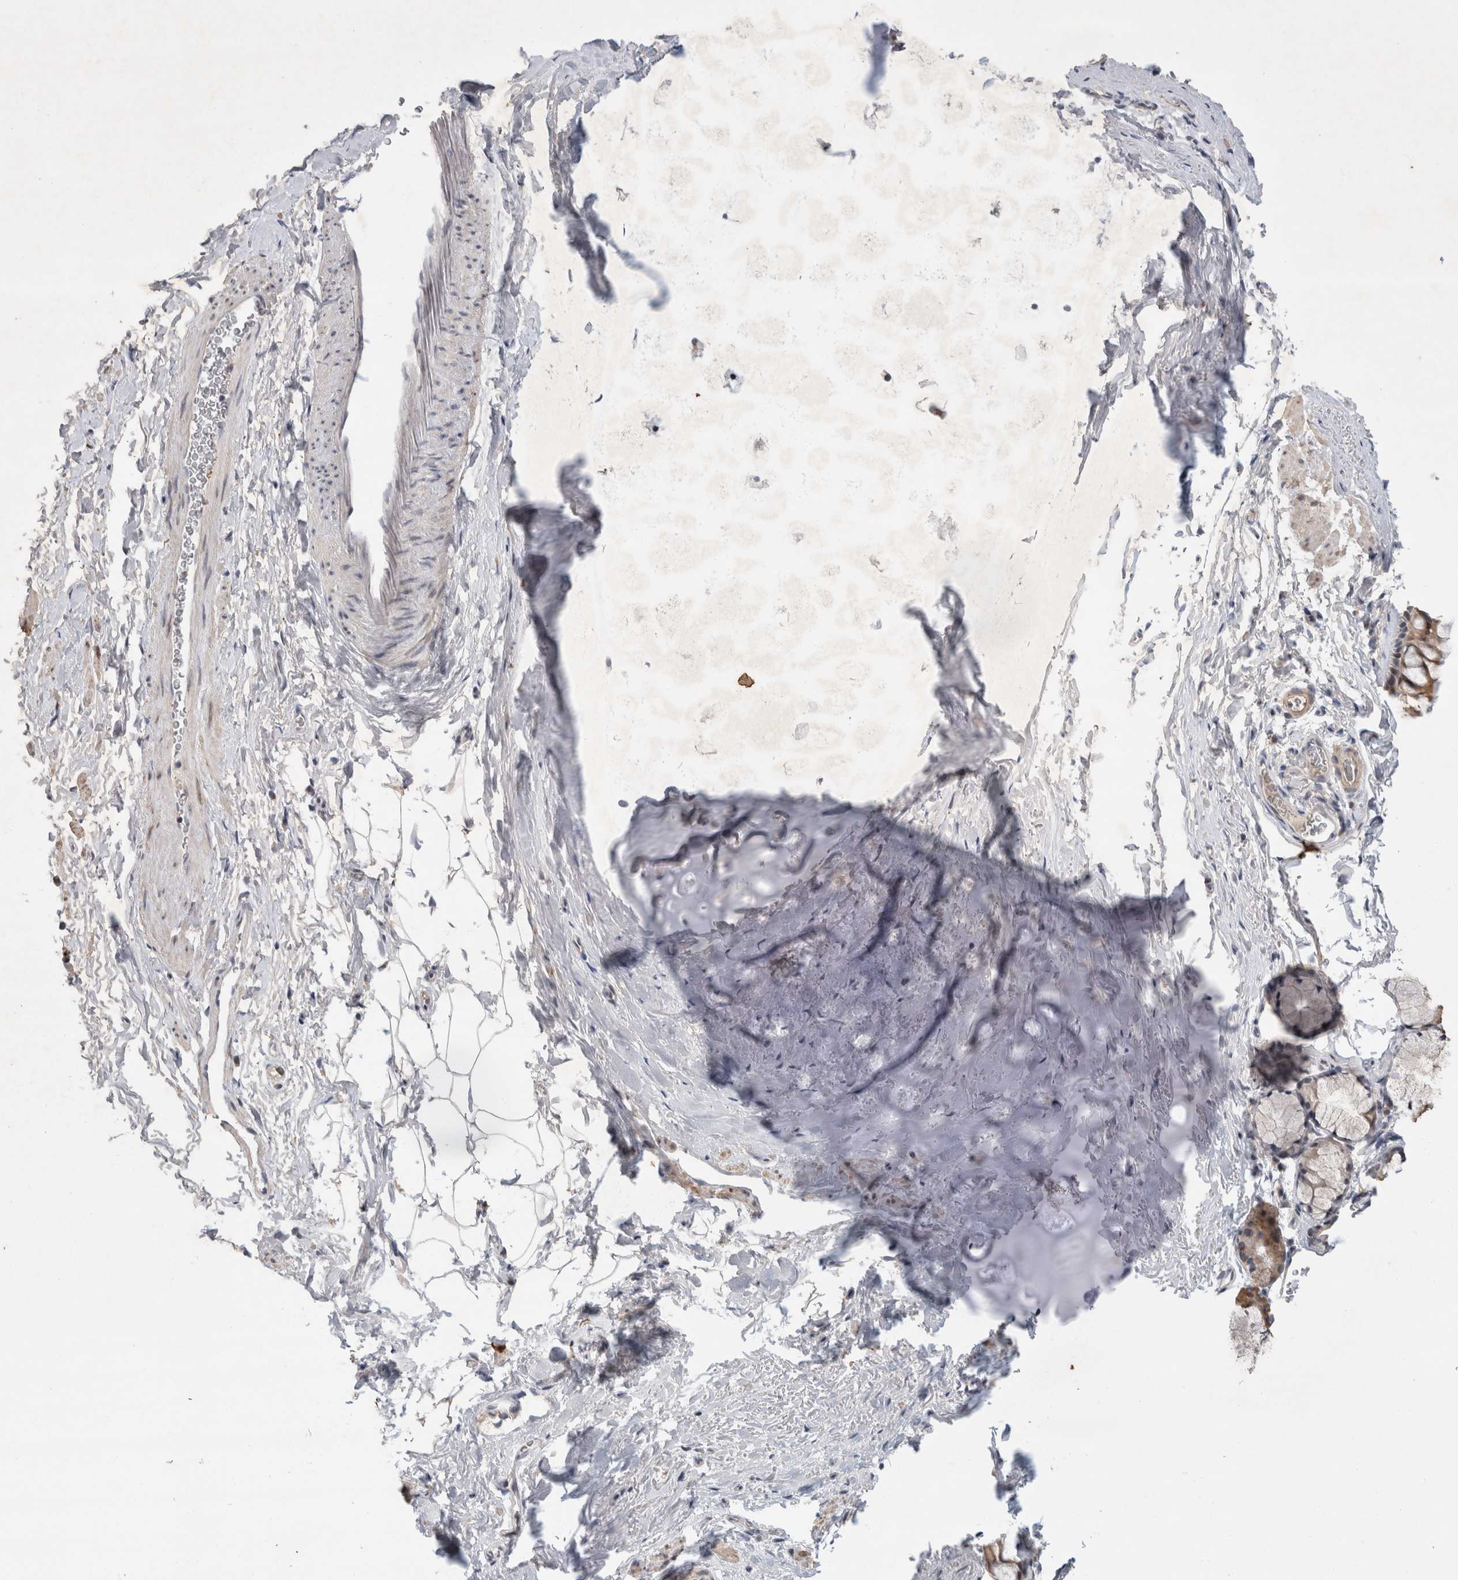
{"staining": {"intensity": "weak", "quantity": "25%-75%", "location": "cytoplasmic/membranous"}, "tissue": "bronchus", "cell_type": "Respiratory epithelial cells", "image_type": "normal", "snomed": [{"axis": "morphology", "description": "Normal tissue, NOS"}, {"axis": "topography", "description": "Cartilage tissue"}, {"axis": "topography", "description": "Bronchus"}], "caption": "Human bronchus stained for a protein (brown) displays weak cytoplasmic/membranous positive expression in about 25%-75% of respiratory epithelial cells.", "gene": "C8orf58", "patient": {"sex": "female", "age": 53}}